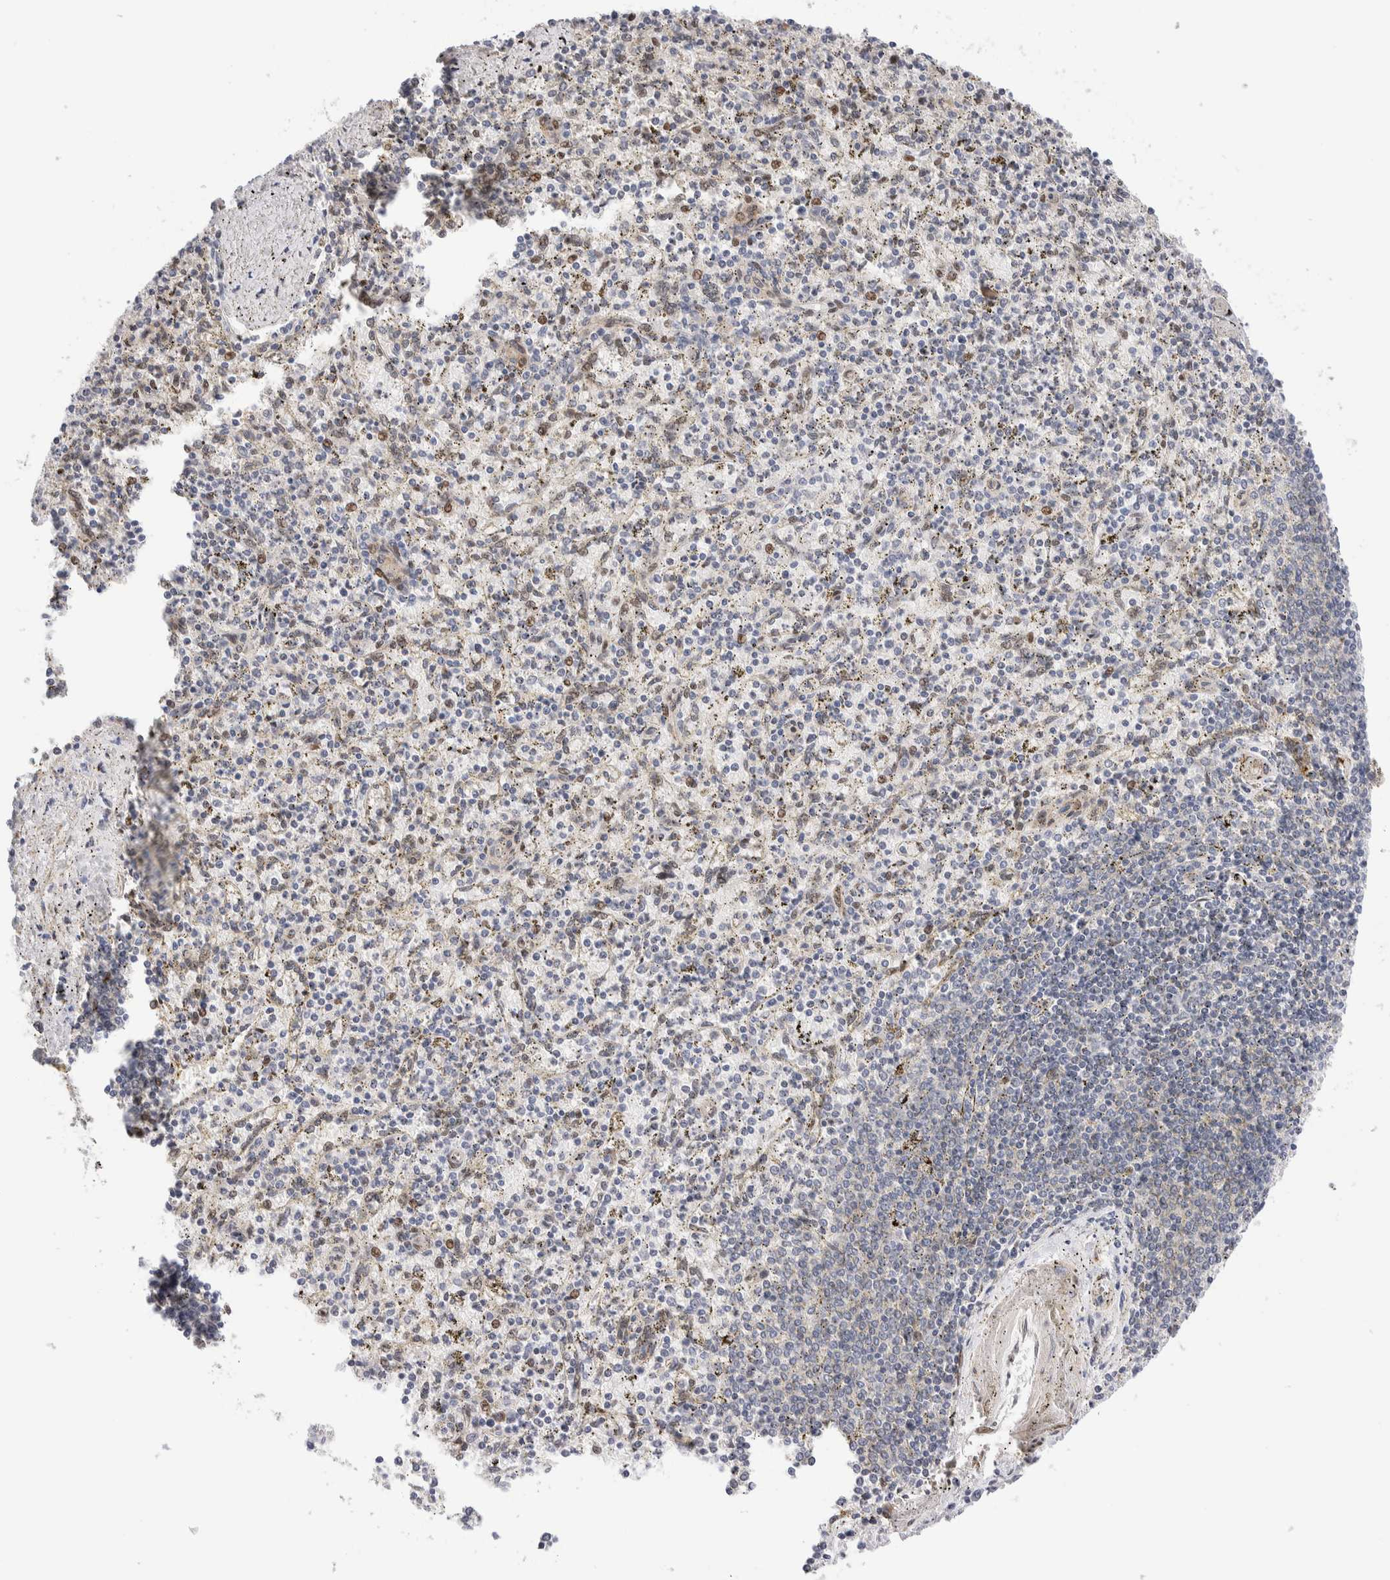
{"staining": {"intensity": "moderate", "quantity": "<25%", "location": "nuclear"}, "tissue": "spleen", "cell_type": "Cells in red pulp", "image_type": "normal", "snomed": [{"axis": "morphology", "description": "Normal tissue, NOS"}, {"axis": "topography", "description": "Spleen"}], "caption": "Immunohistochemical staining of normal spleen exhibits <25% levels of moderate nuclear protein staining in about <25% of cells in red pulp. (DAB IHC, brown staining for protein, blue staining for nuclei).", "gene": "NSMAF", "patient": {"sex": "male", "age": 72}}